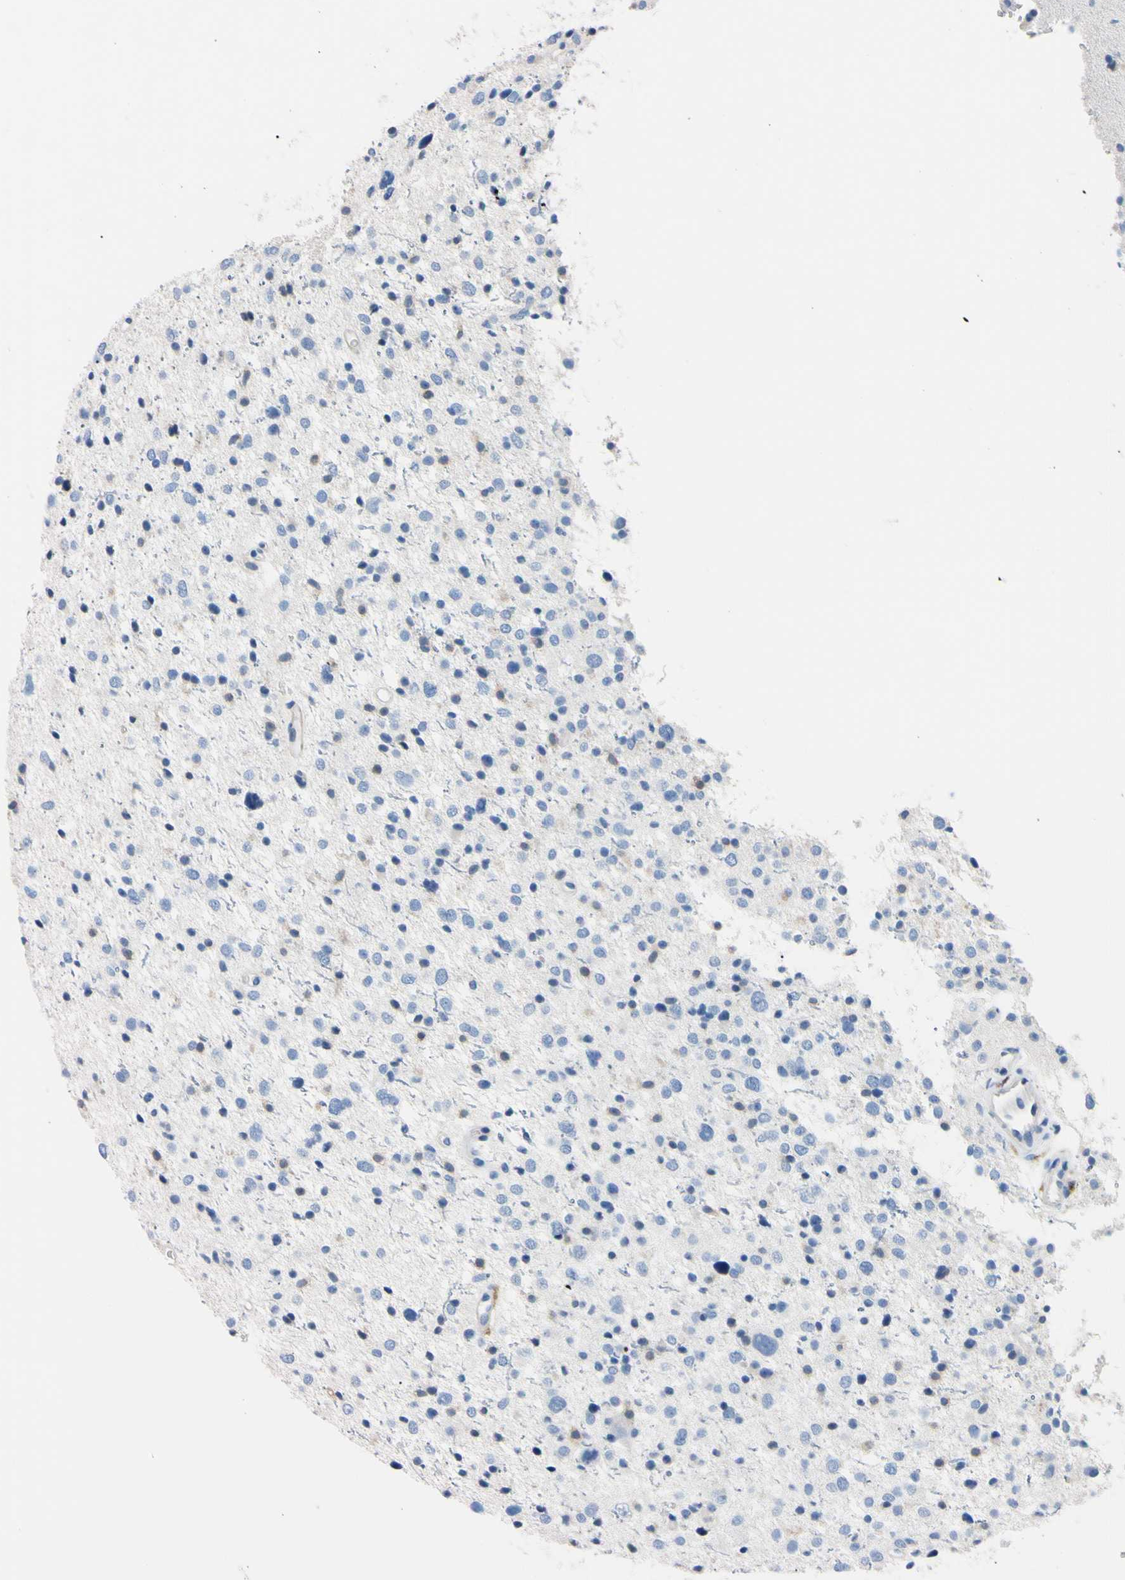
{"staining": {"intensity": "negative", "quantity": "none", "location": "none"}, "tissue": "glioma", "cell_type": "Tumor cells", "image_type": "cancer", "snomed": [{"axis": "morphology", "description": "Glioma, malignant, Low grade"}, {"axis": "topography", "description": "Brain"}], "caption": "An immunohistochemistry (IHC) micrograph of glioma is shown. There is no staining in tumor cells of glioma.", "gene": "NCF4", "patient": {"sex": "female", "age": 37}}